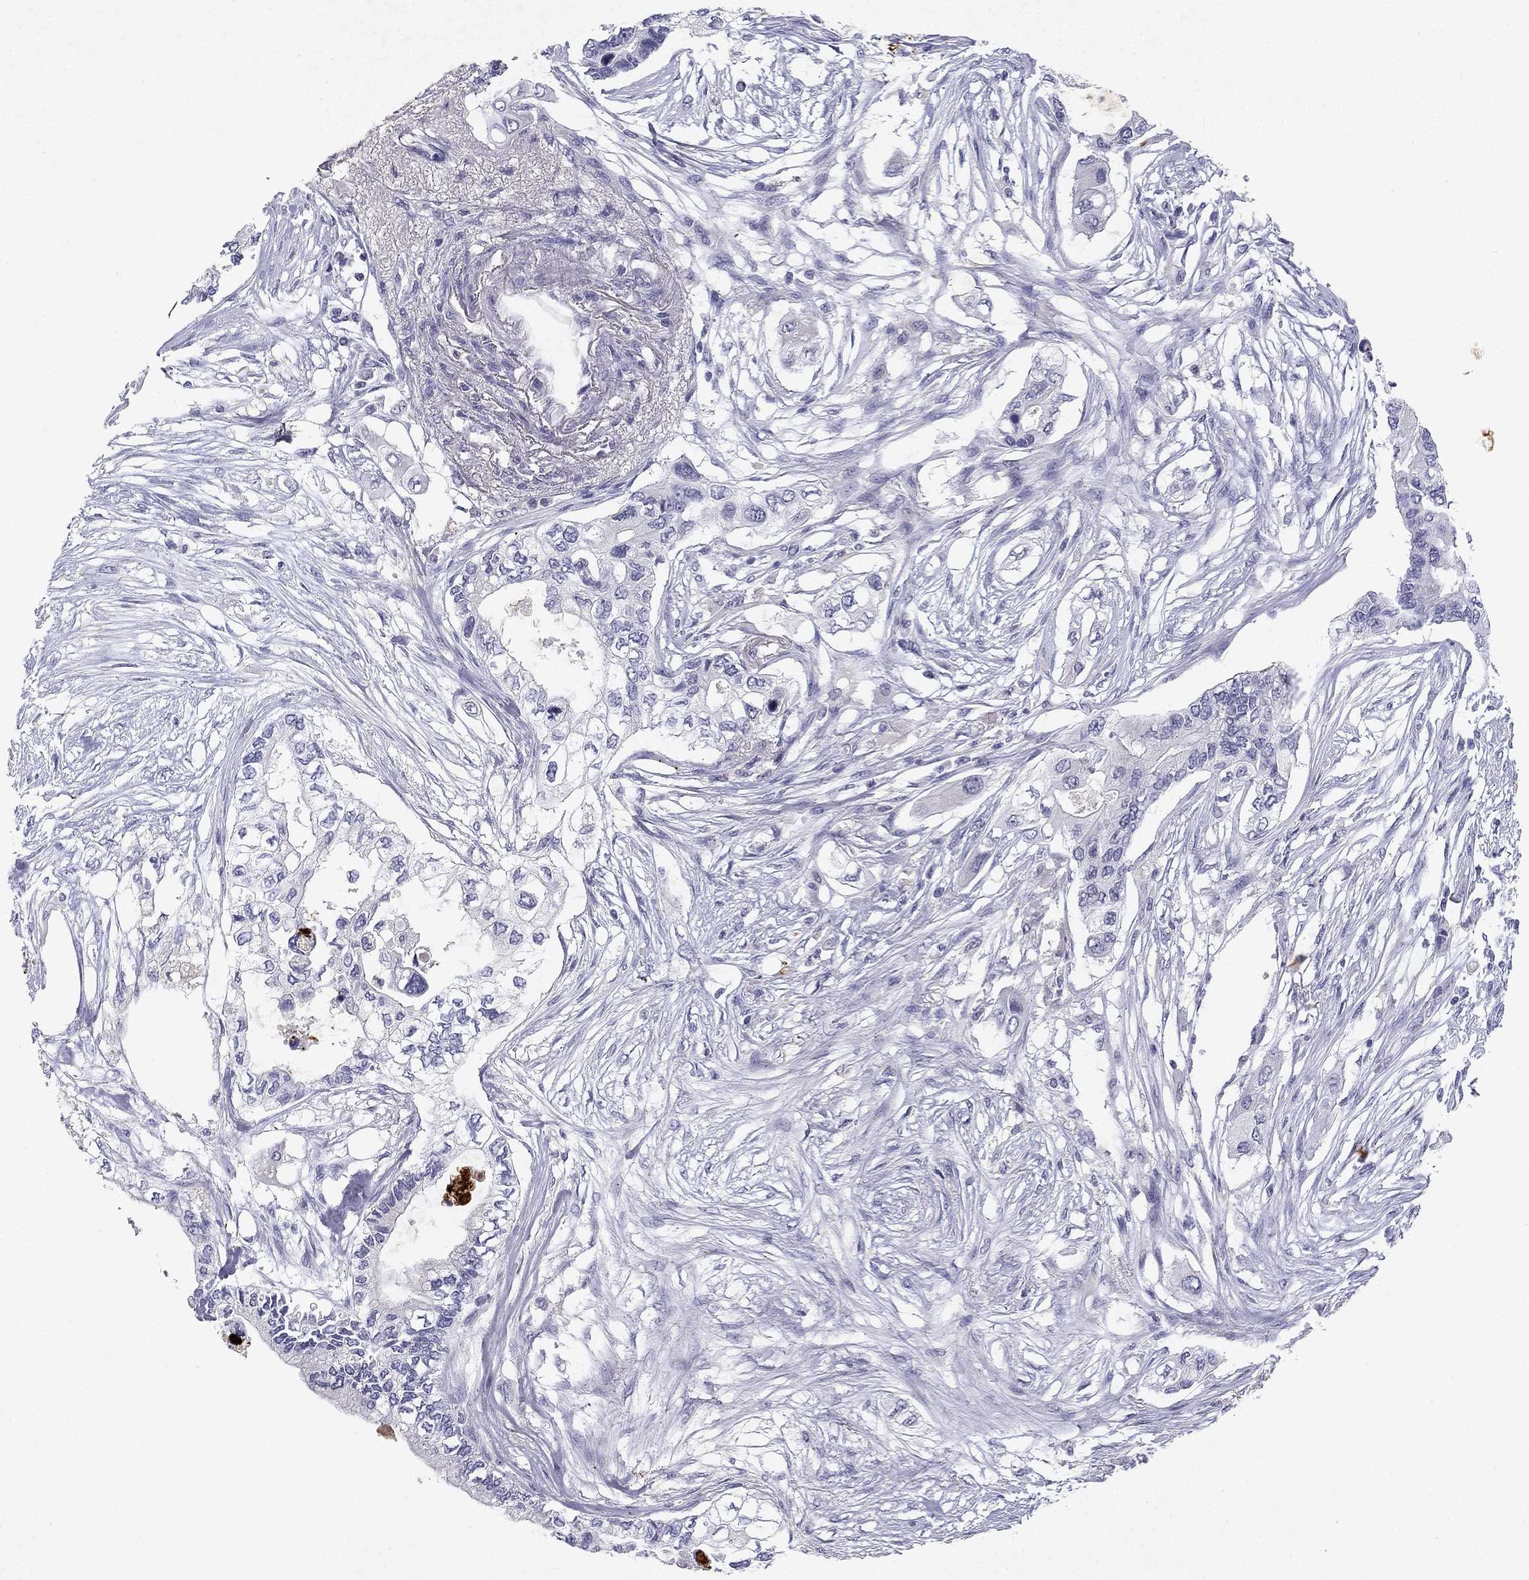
{"staining": {"intensity": "negative", "quantity": "none", "location": "none"}, "tissue": "pancreatic cancer", "cell_type": "Tumor cells", "image_type": "cancer", "snomed": [{"axis": "morphology", "description": "Adenocarcinoma, NOS"}, {"axis": "topography", "description": "Pancreas"}], "caption": "This is a photomicrograph of immunohistochemistry staining of pancreatic cancer (adenocarcinoma), which shows no positivity in tumor cells. (Stains: DAB immunohistochemistry (IHC) with hematoxylin counter stain, Microscopy: brightfield microscopy at high magnification).", "gene": "SLC6A4", "patient": {"sex": "female", "age": 63}}